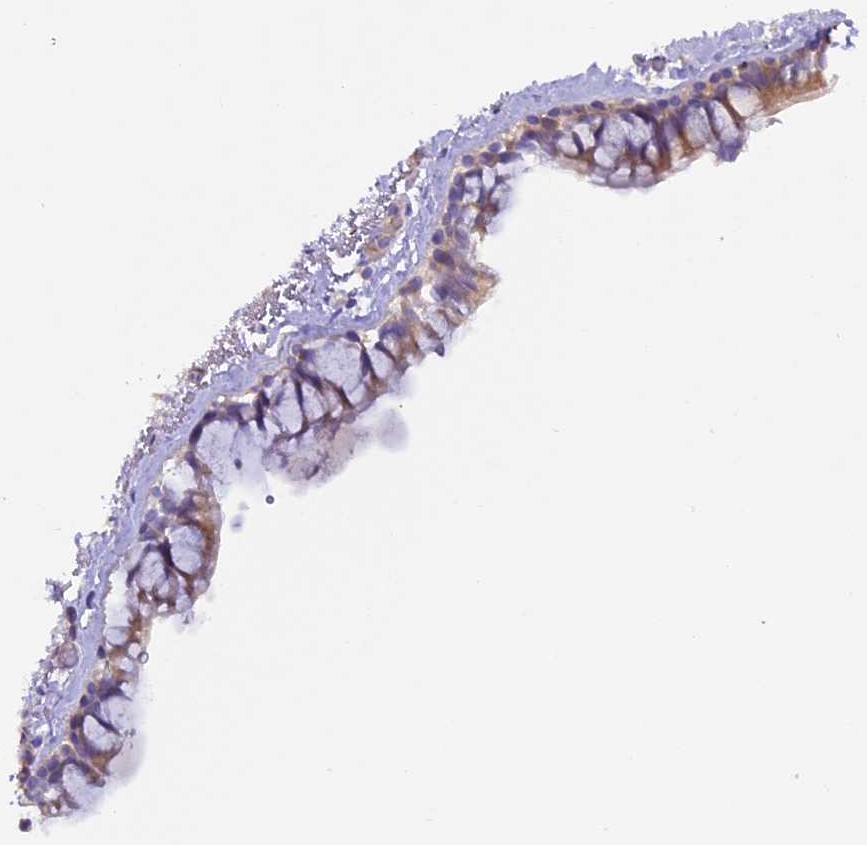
{"staining": {"intensity": "moderate", "quantity": "<25%", "location": "cytoplasmic/membranous"}, "tissue": "bronchus", "cell_type": "Respiratory epithelial cells", "image_type": "normal", "snomed": [{"axis": "morphology", "description": "Normal tissue, NOS"}, {"axis": "topography", "description": "Cartilage tissue"}], "caption": "An immunohistochemistry (IHC) histopathology image of unremarkable tissue is shown. Protein staining in brown labels moderate cytoplasmic/membranous positivity in bronchus within respiratory epithelial cells.", "gene": "NCK2", "patient": {"sex": "male", "age": 63}}